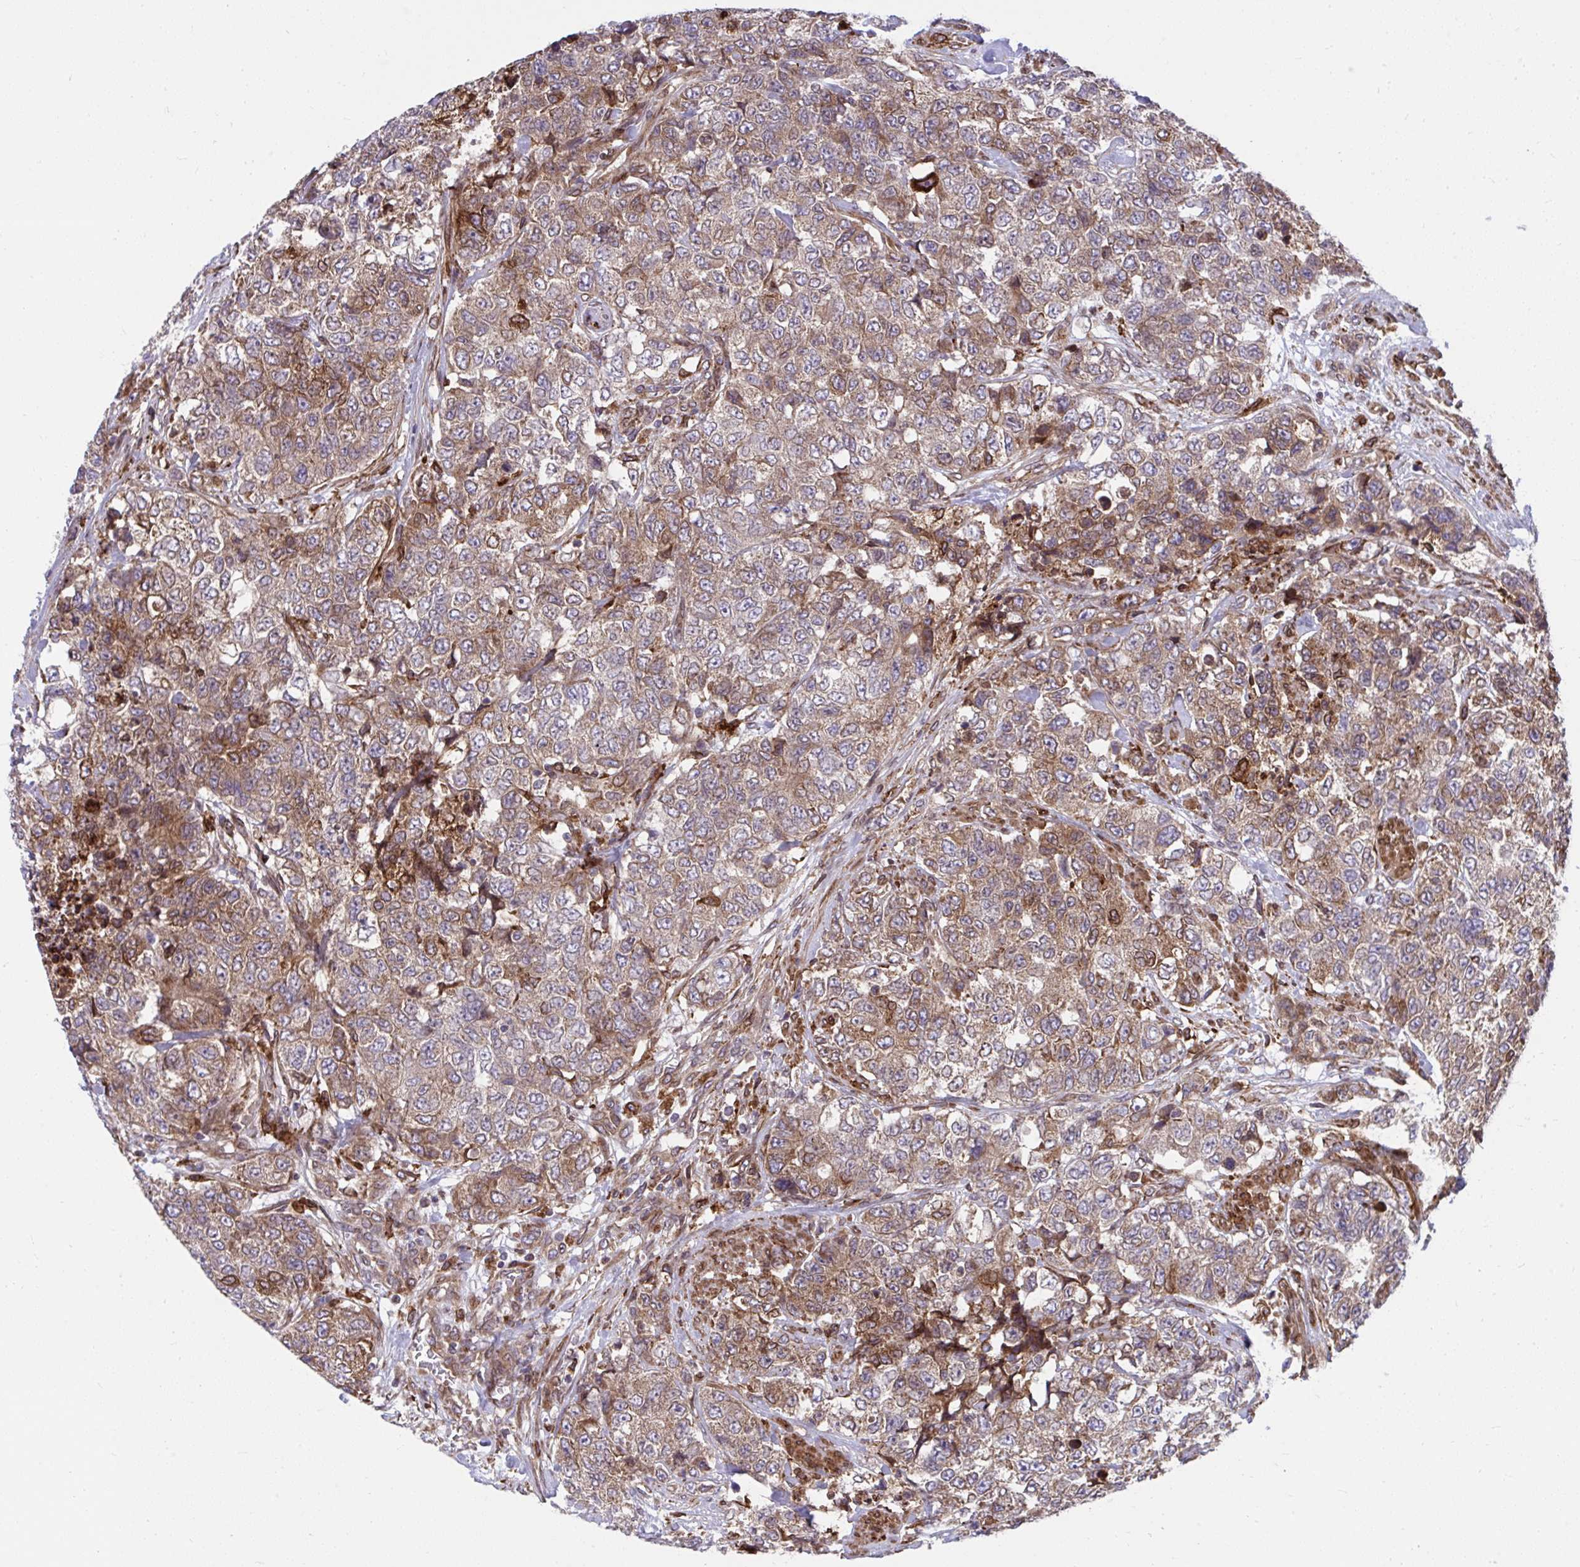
{"staining": {"intensity": "moderate", "quantity": ">75%", "location": "cytoplasmic/membranous"}, "tissue": "urothelial cancer", "cell_type": "Tumor cells", "image_type": "cancer", "snomed": [{"axis": "morphology", "description": "Urothelial carcinoma, High grade"}, {"axis": "topography", "description": "Urinary bladder"}], "caption": "High-grade urothelial carcinoma stained with immunohistochemistry reveals moderate cytoplasmic/membranous expression in approximately >75% of tumor cells.", "gene": "STIM2", "patient": {"sex": "female", "age": 78}}